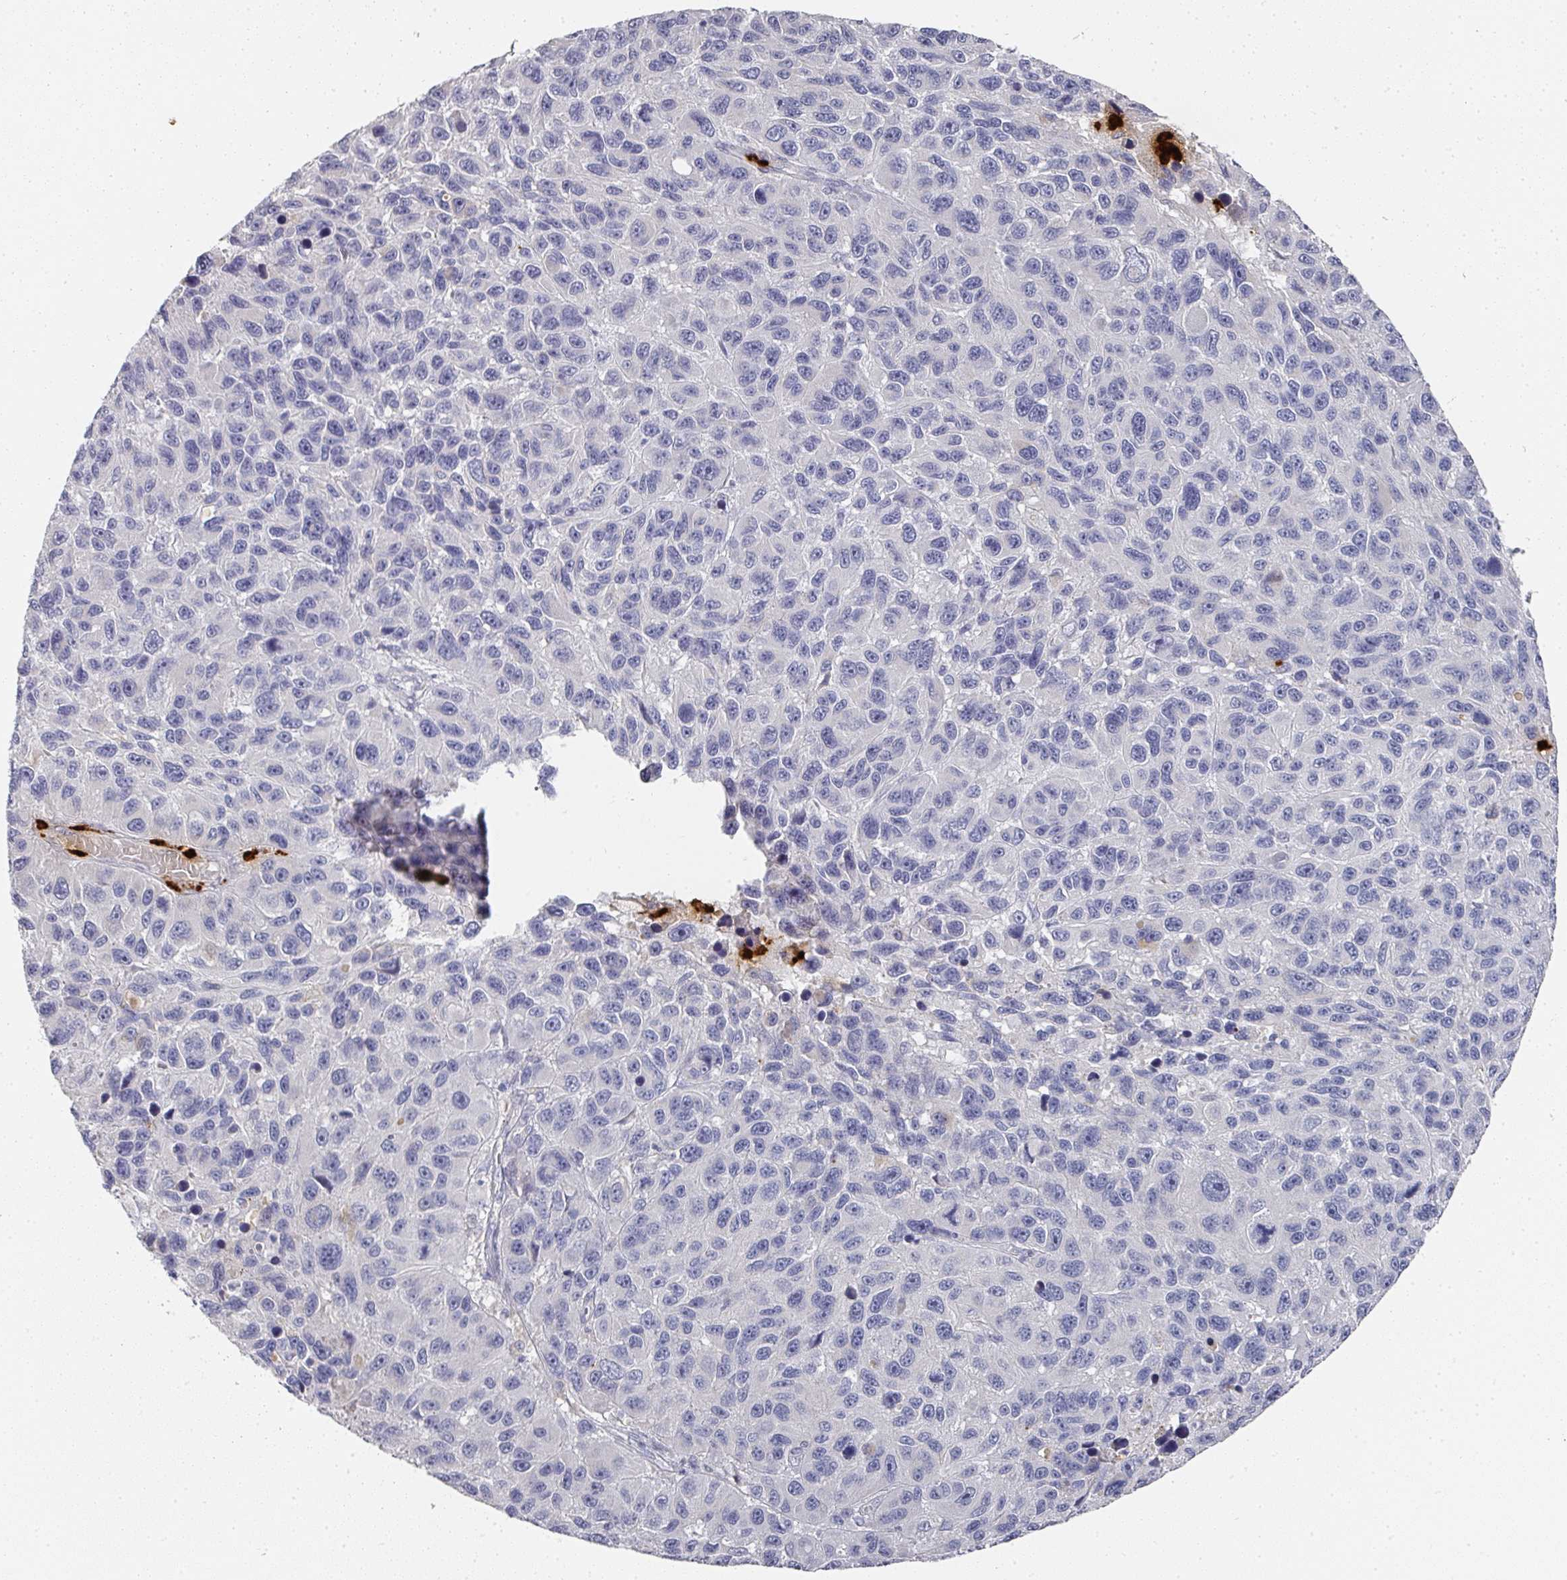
{"staining": {"intensity": "negative", "quantity": "none", "location": "none"}, "tissue": "melanoma", "cell_type": "Tumor cells", "image_type": "cancer", "snomed": [{"axis": "morphology", "description": "Malignant melanoma, NOS"}, {"axis": "topography", "description": "Skin"}], "caption": "Melanoma stained for a protein using immunohistochemistry exhibits no staining tumor cells.", "gene": "CAMP", "patient": {"sex": "male", "age": 53}}